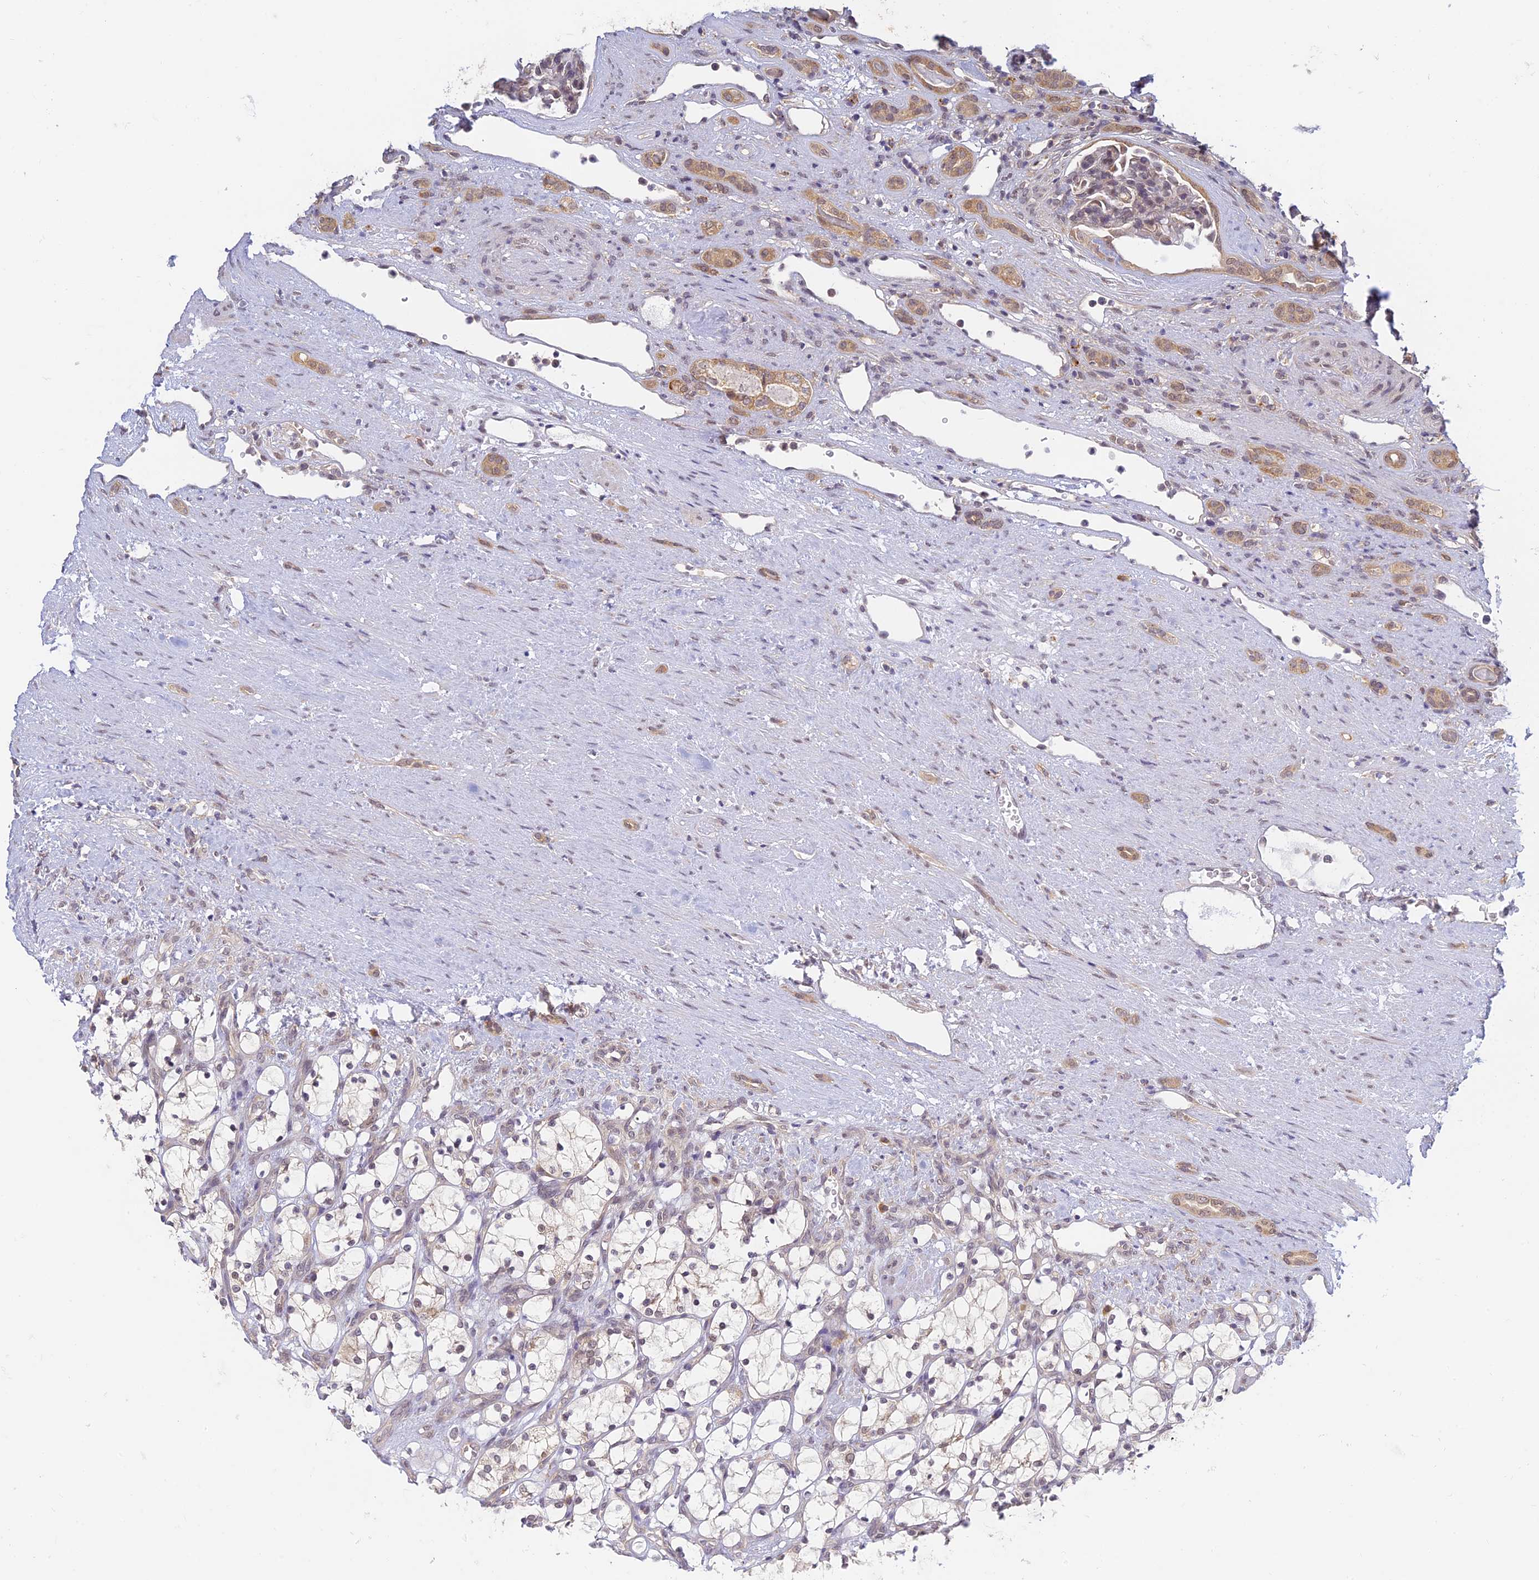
{"staining": {"intensity": "weak", "quantity": "<25%", "location": "nuclear"}, "tissue": "renal cancer", "cell_type": "Tumor cells", "image_type": "cancer", "snomed": [{"axis": "morphology", "description": "Adenocarcinoma, NOS"}, {"axis": "topography", "description": "Kidney"}], "caption": "An immunohistochemistry image of renal cancer (adenocarcinoma) is shown. There is no staining in tumor cells of renal cancer (adenocarcinoma).", "gene": "SKIC8", "patient": {"sex": "female", "age": 69}}